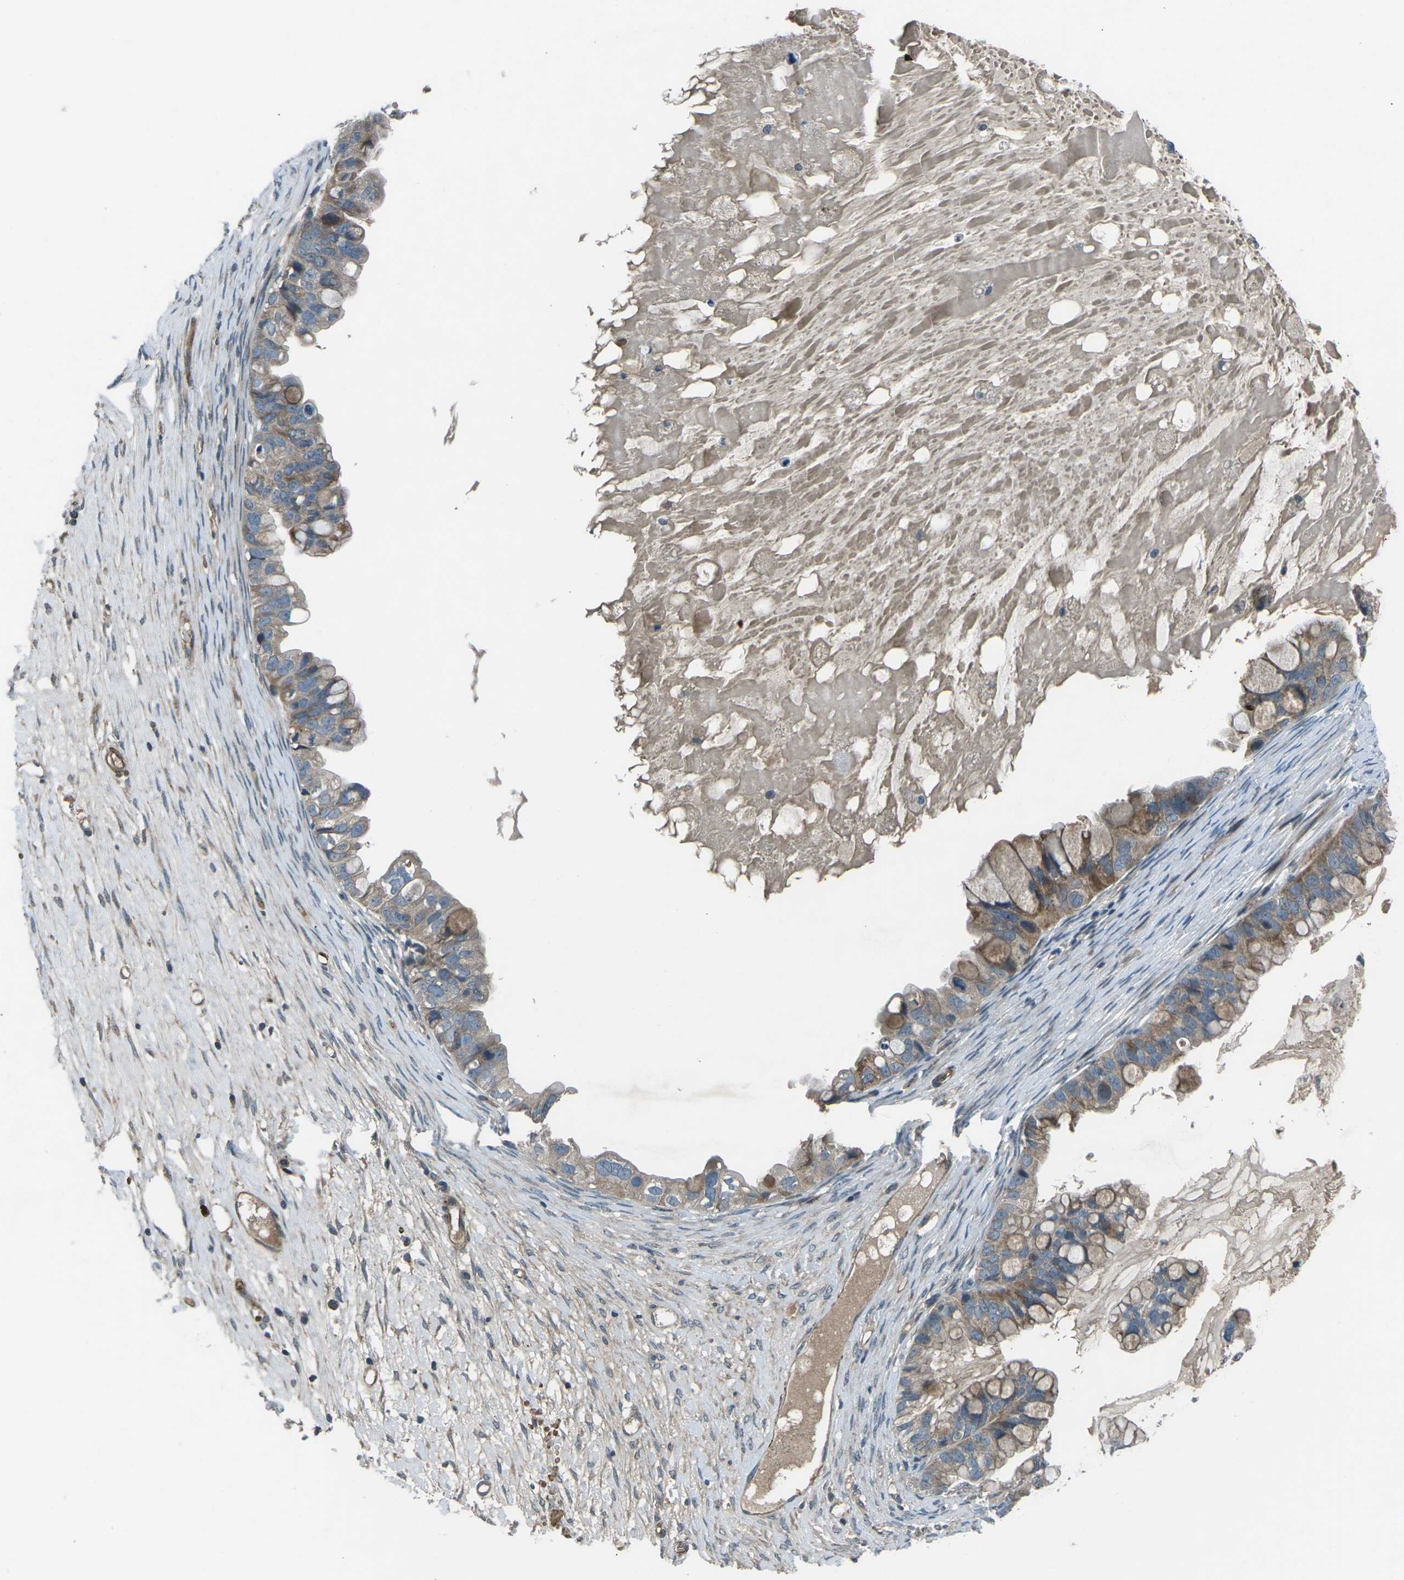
{"staining": {"intensity": "moderate", "quantity": "25%-75%", "location": "cytoplasmic/membranous"}, "tissue": "ovarian cancer", "cell_type": "Tumor cells", "image_type": "cancer", "snomed": [{"axis": "morphology", "description": "Cystadenocarcinoma, mucinous, NOS"}, {"axis": "topography", "description": "Ovary"}], "caption": "Tumor cells exhibit moderate cytoplasmic/membranous positivity in about 25%-75% of cells in ovarian cancer.", "gene": "AFAP1", "patient": {"sex": "female", "age": 80}}